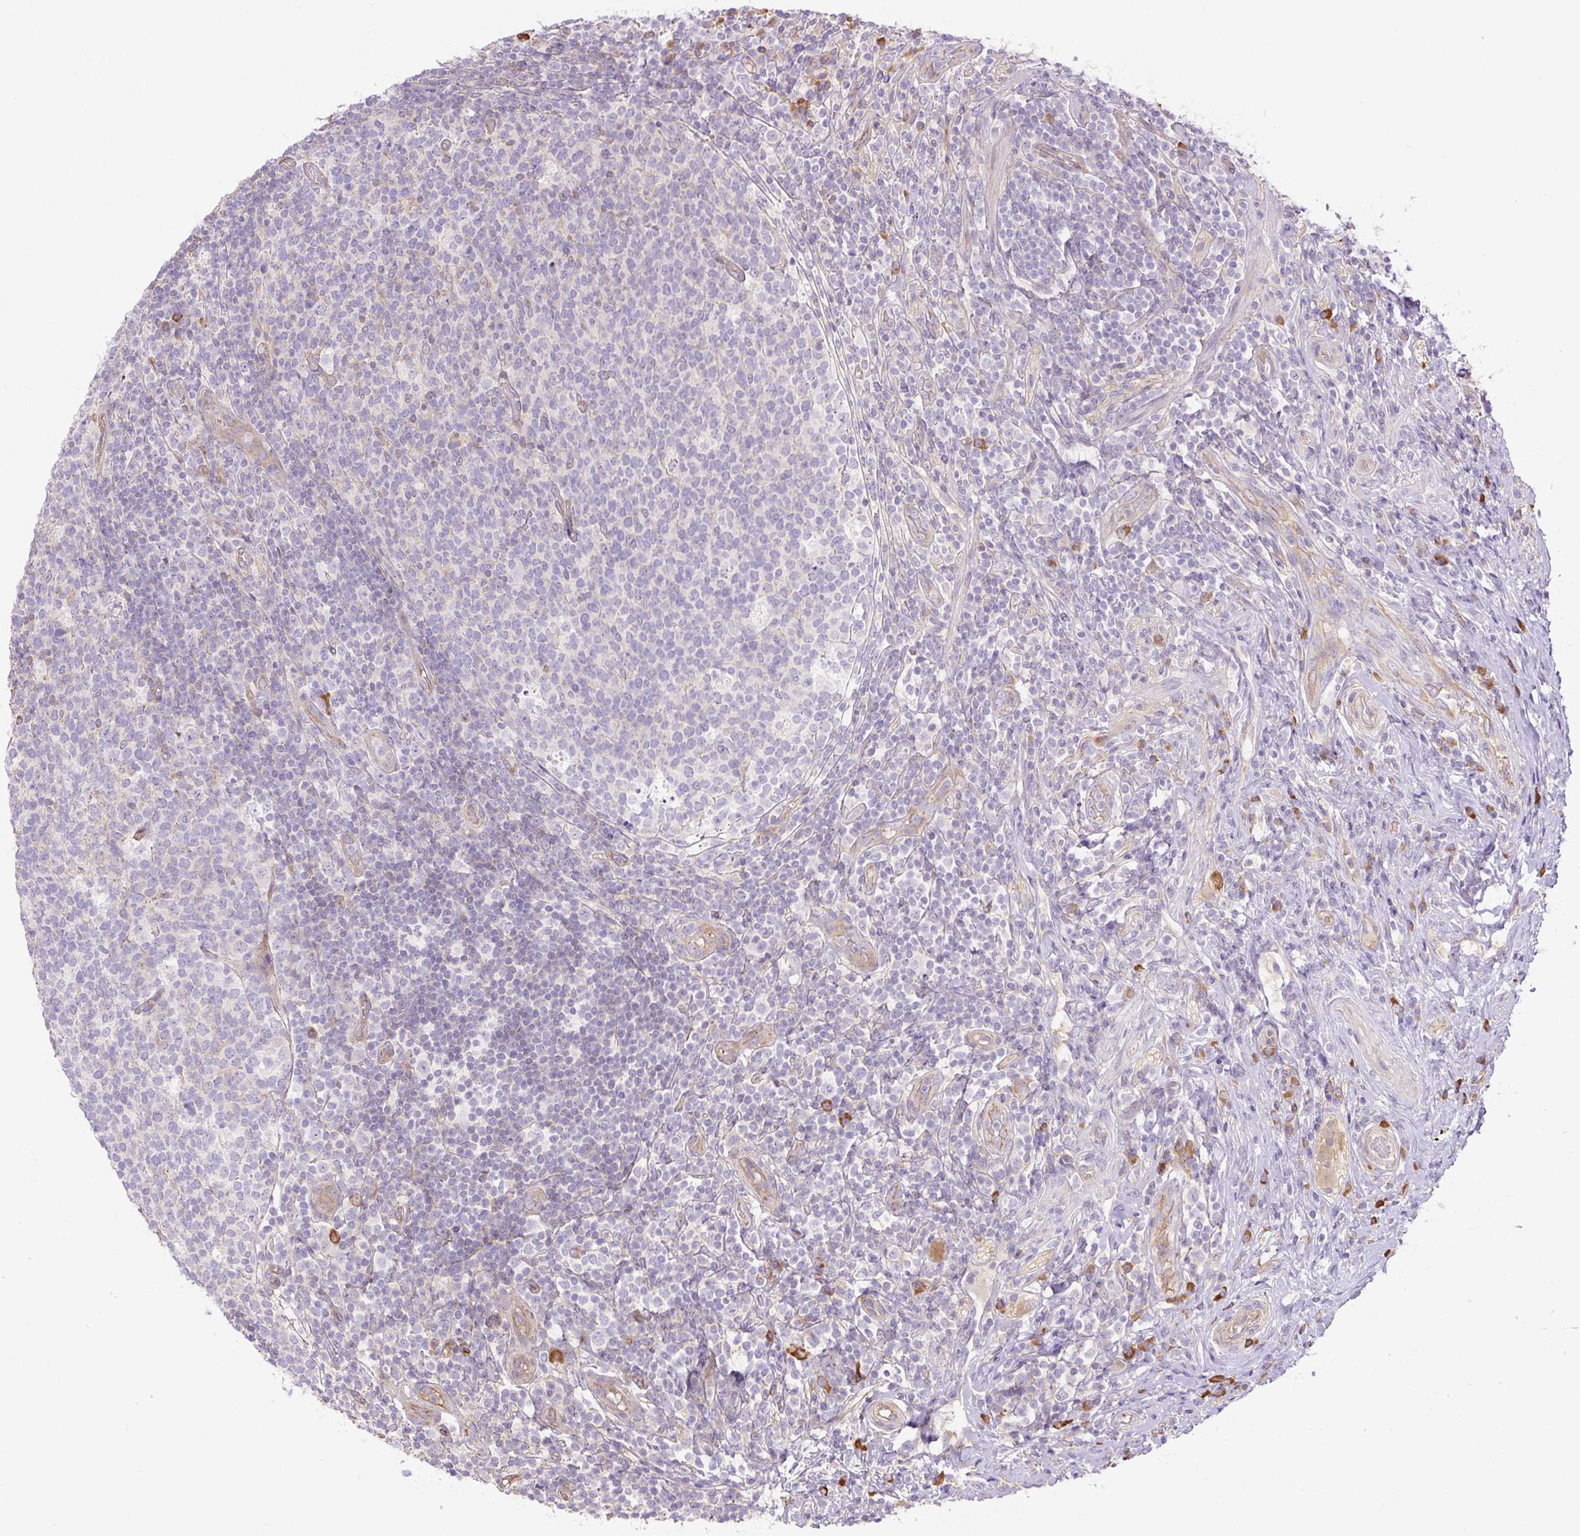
{"staining": {"intensity": "moderate", "quantity": "25%-75%", "location": "cytoplasmic/membranous"}, "tissue": "appendix", "cell_type": "Glandular cells", "image_type": "normal", "snomed": [{"axis": "morphology", "description": "Normal tissue, NOS"}, {"axis": "topography", "description": "Appendix"}], "caption": "The micrograph exhibits staining of benign appendix, revealing moderate cytoplasmic/membranous protein positivity (brown color) within glandular cells.", "gene": "PPME1", "patient": {"sex": "female", "age": 43}}